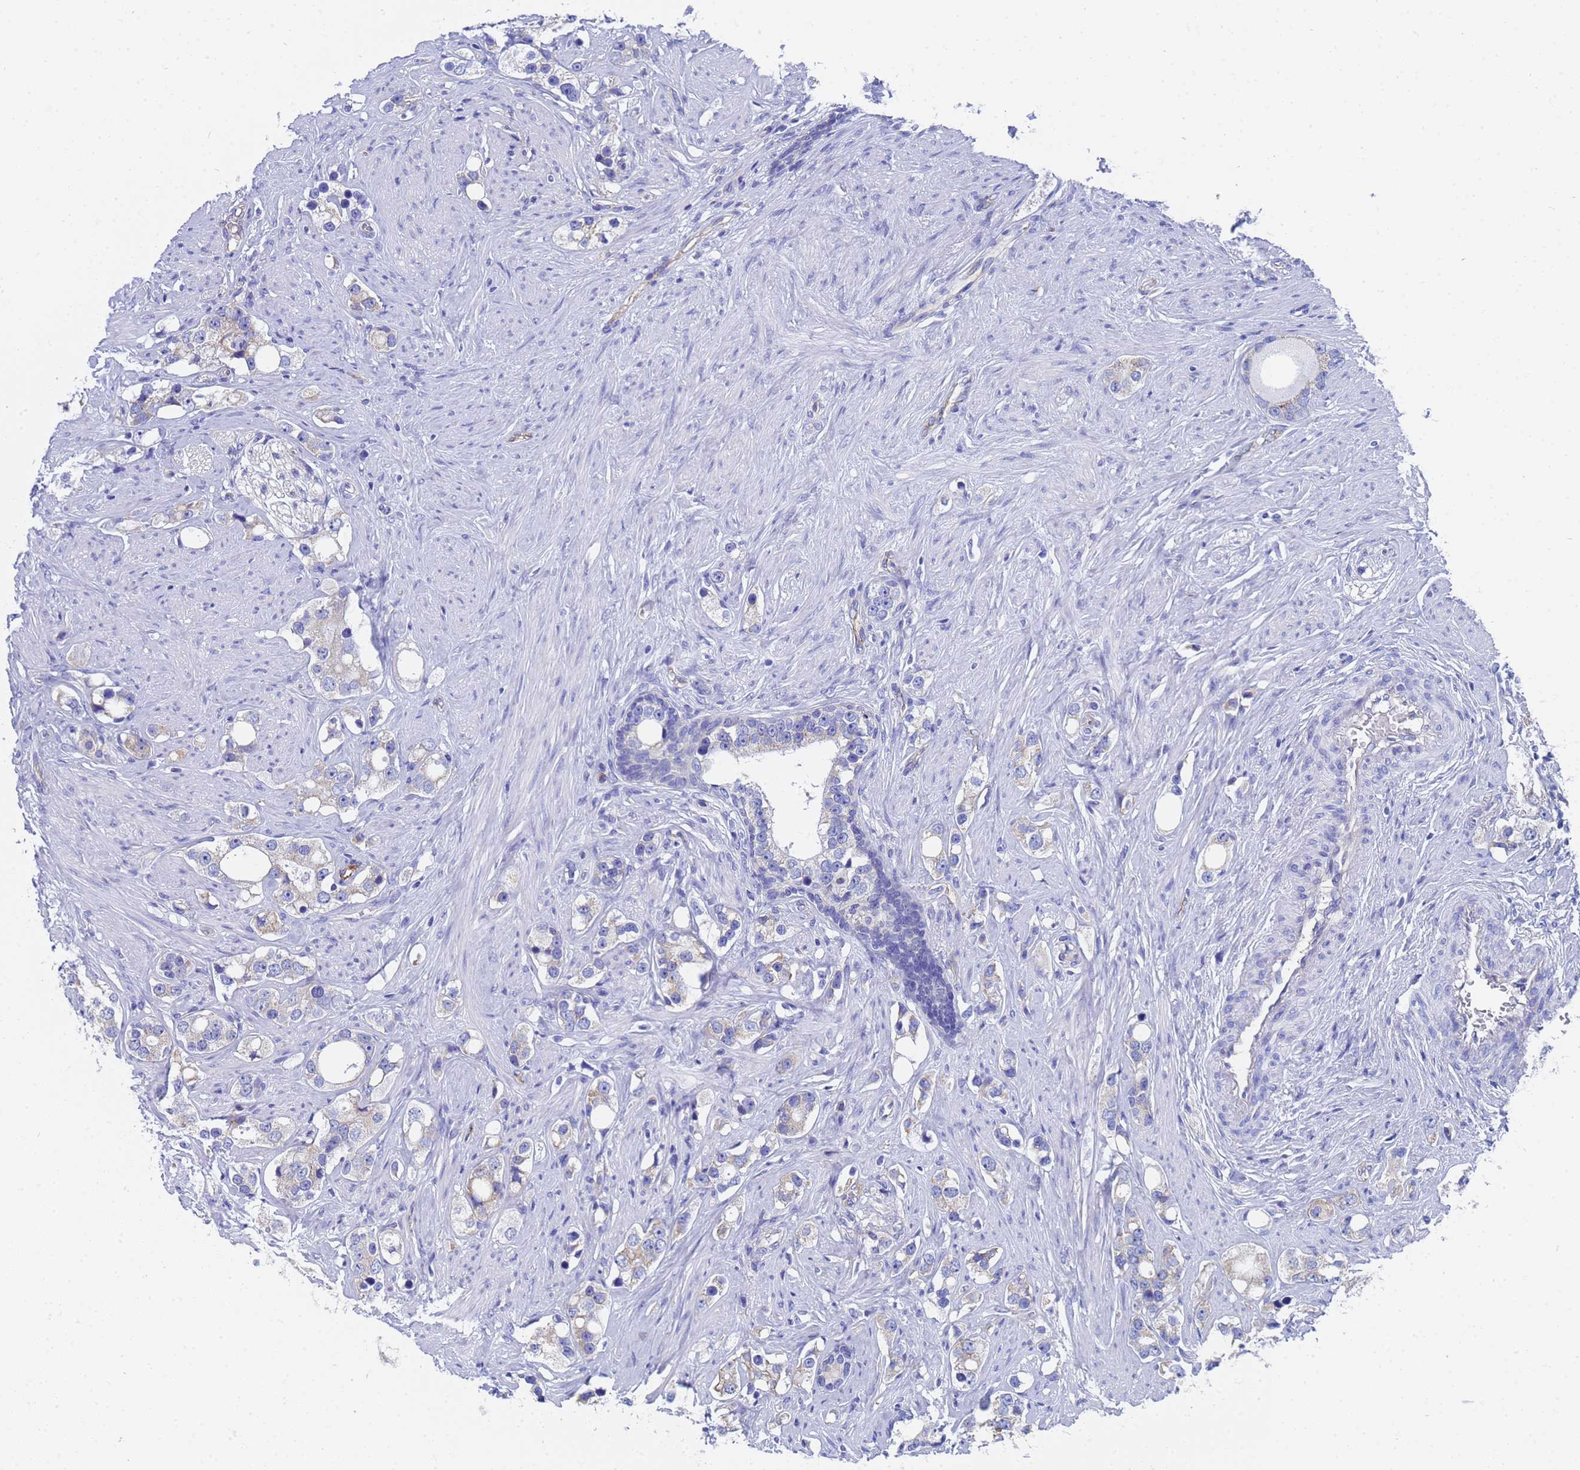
{"staining": {"intensity": "negative", "quantity": "none", "location": "none"}, "tissue": "prostate cancer", "cell_type": "Tumor cells", "image_type": "cancer", "snomed": [{"axis": "morphology", "description": "Adenocarcinoma, High grade"}, {"axis": "topography", "description": "Prostate"}], "caption": "Tumor cells show no significant expression in prostate adenocarcinoma (high-grade).", "gene": "TM4SF4", "patient": {"sex": "male", "age": 63}}